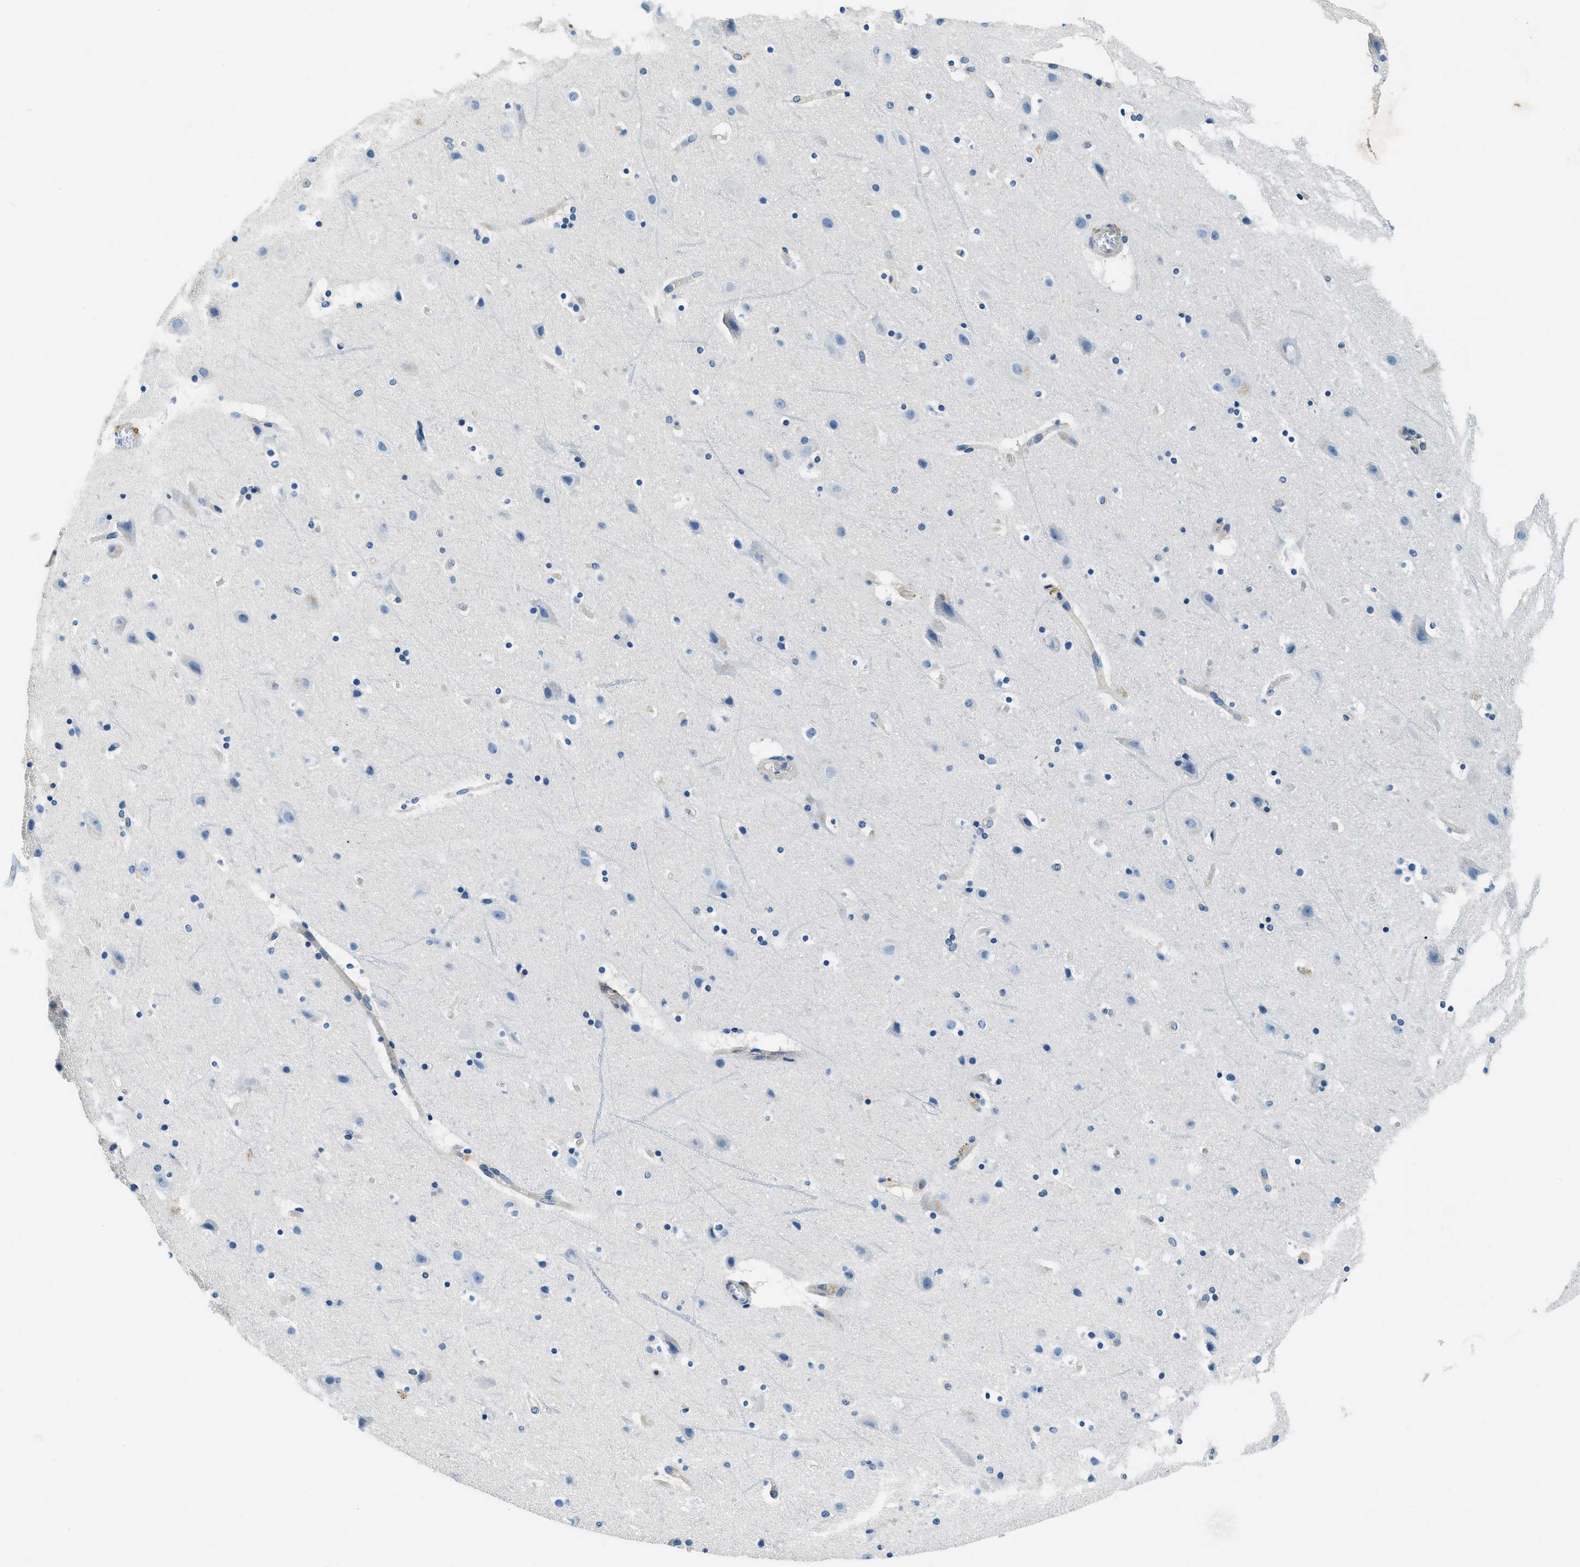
{"staining": {"intensity": "negative", "quantity": "none", "location": "none"}, "tissue": "cerebral cortex", "cell_type": "Endothelial cells", "image_type": "normal", "snomed": [{"axis": "morphology", "description": "Normal tissue, NOS"}, {"axis": "topography", "description": "Cerebral cortex"}], "caption": "Photomicrograph shows no significant protein staining in endothelial cells of unremarkable cerebral cortex.", "gene": "TWF1", "patient": {"sex": "male", "age": 45}}